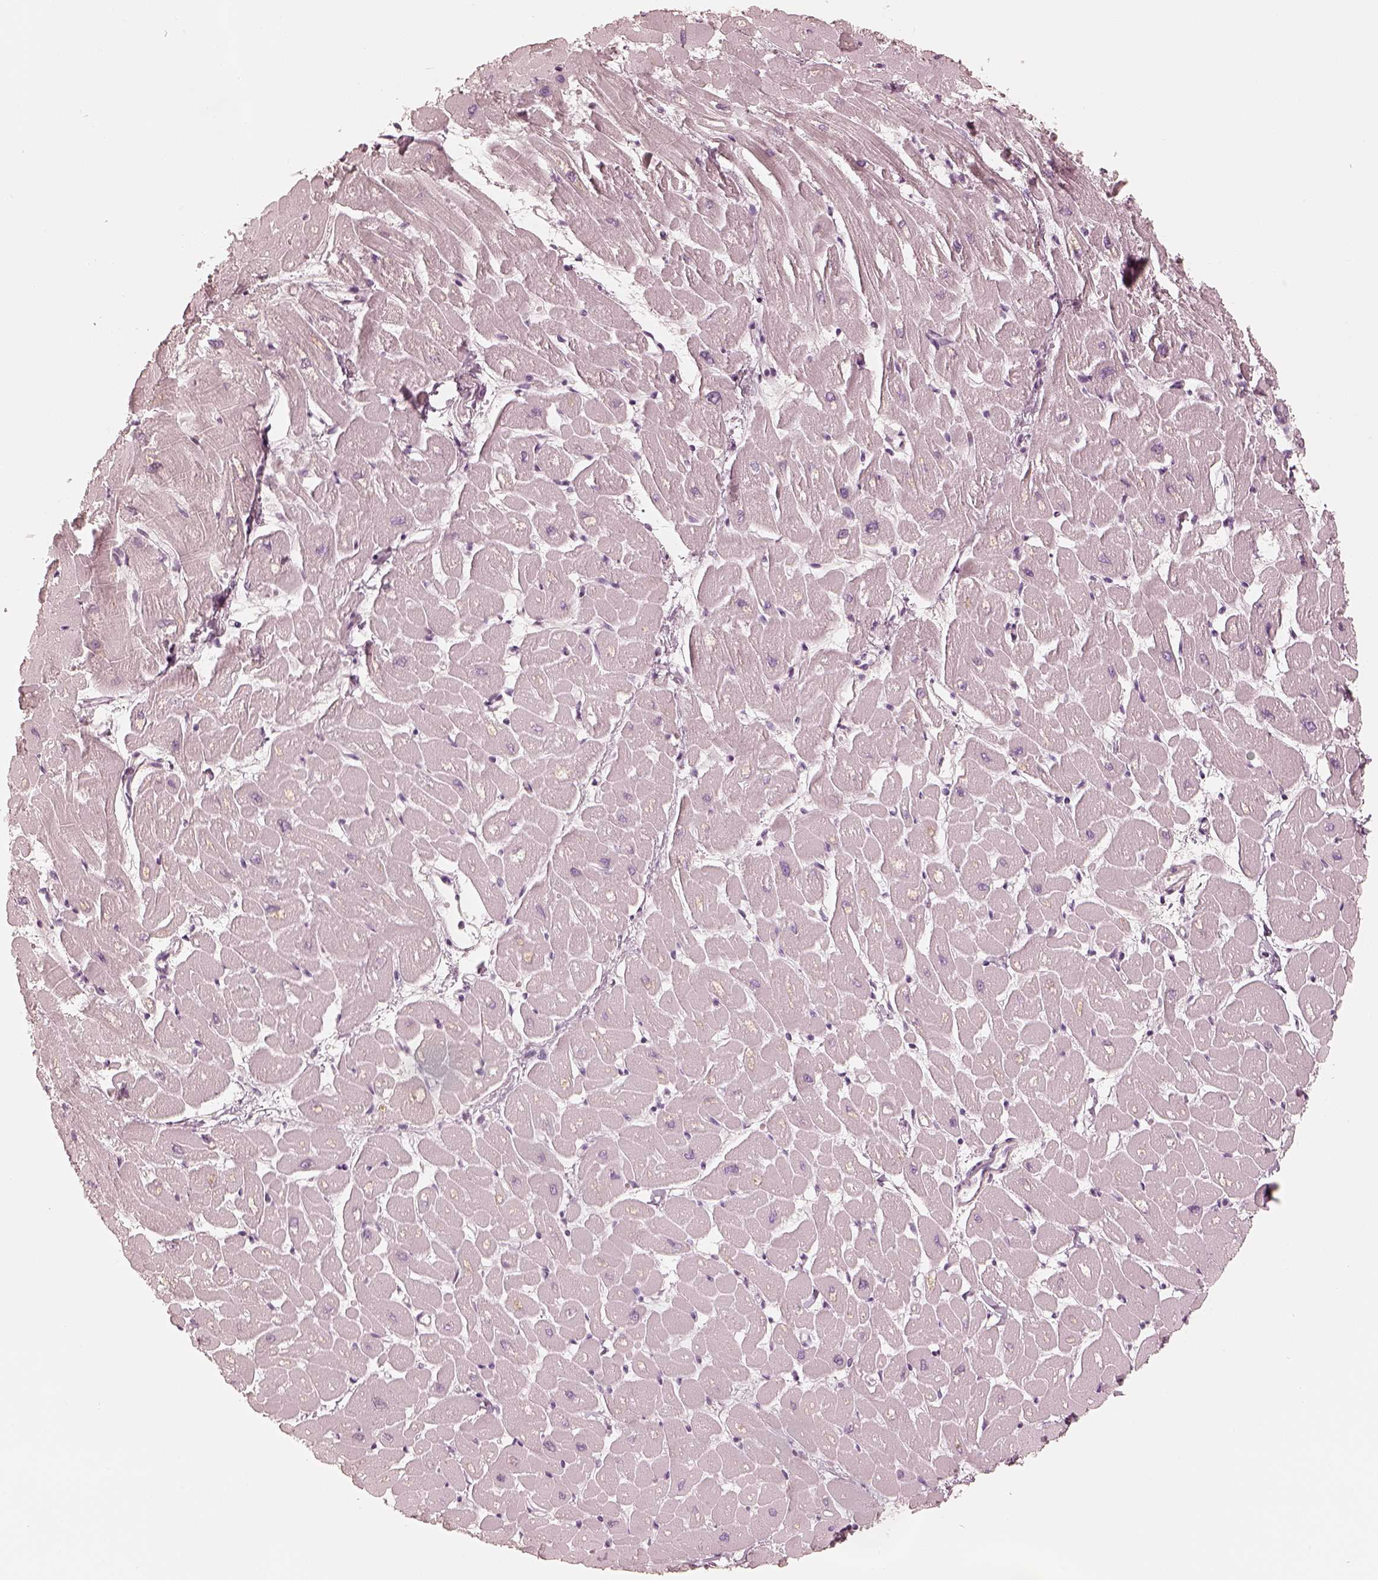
{"staining": {"intensity": "negative", "quantity": "none", "location": "none"}, "tissue": "heart muscle", "cell_type": "Cardiomyocytes", "image_type": "normal", "snomed": [{"axis": "morphology", "description": "Normal tissue, NOS"}, {"axis": "topography", "description": "Heart"}], "caption": "Micrograph shows no protein positivity in cardiomyocytes of normal heart muscle.", "gene": "CALR3", "patient": {"sex": "male", "age": 57}}